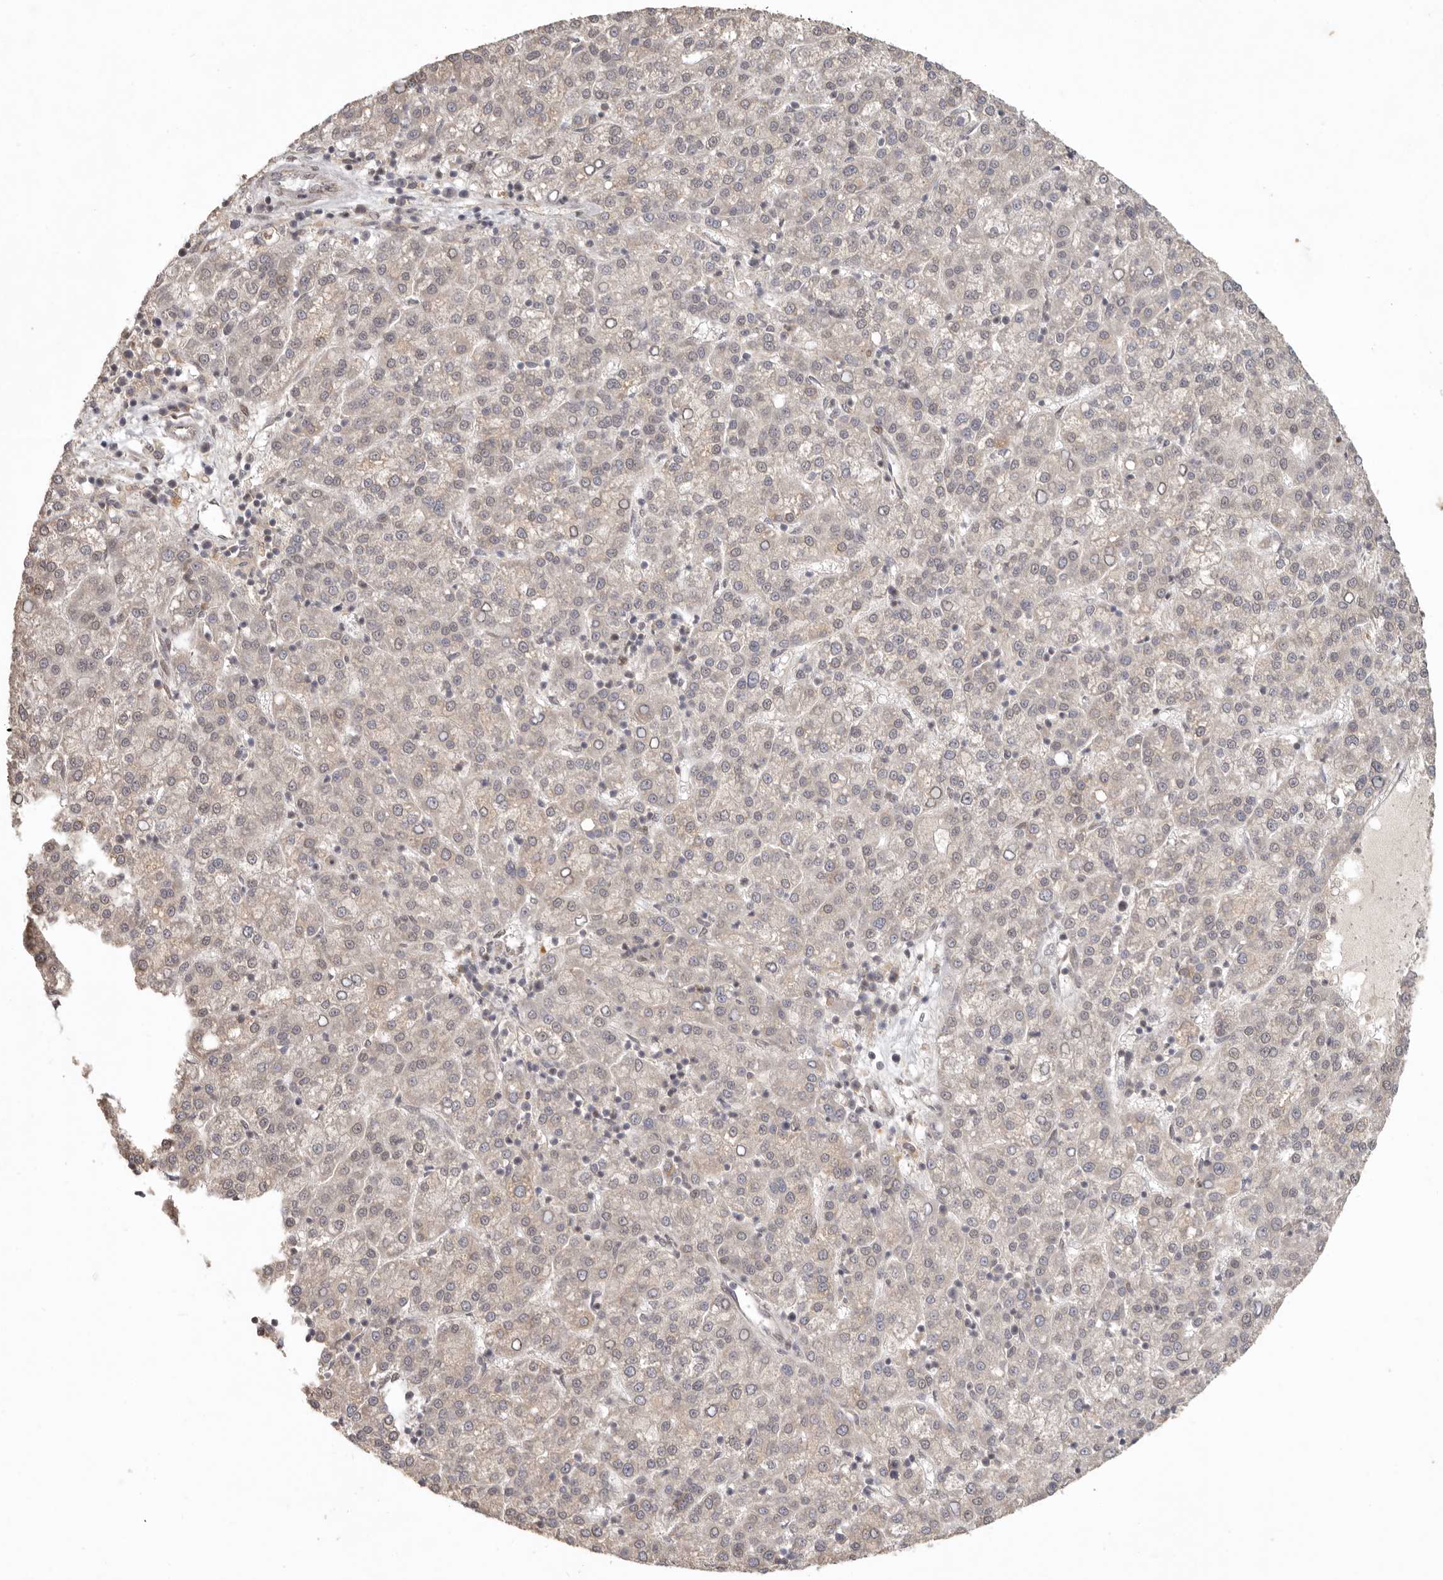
{"staining": {"intensity": "weak", "quantity": "<25%", "location": "nuclear"}, "tissue": "liver cancer", "cell_type": "Tumor cells", "image_type": "cancer", "snomed": [{"axis": "morphology", "description": "Carcinoma, Hepatocellular, NOS"}, {"axis": "topography", "description": "Liver"}], "caption": "Human liver hepatocellular carcinoma stained for a protein using immunohistochemistry (IHC) demonstrates no positivity in tumor cells.", "gene": "LRRC75A", "patient": {"sex": "female", "age": 58}}